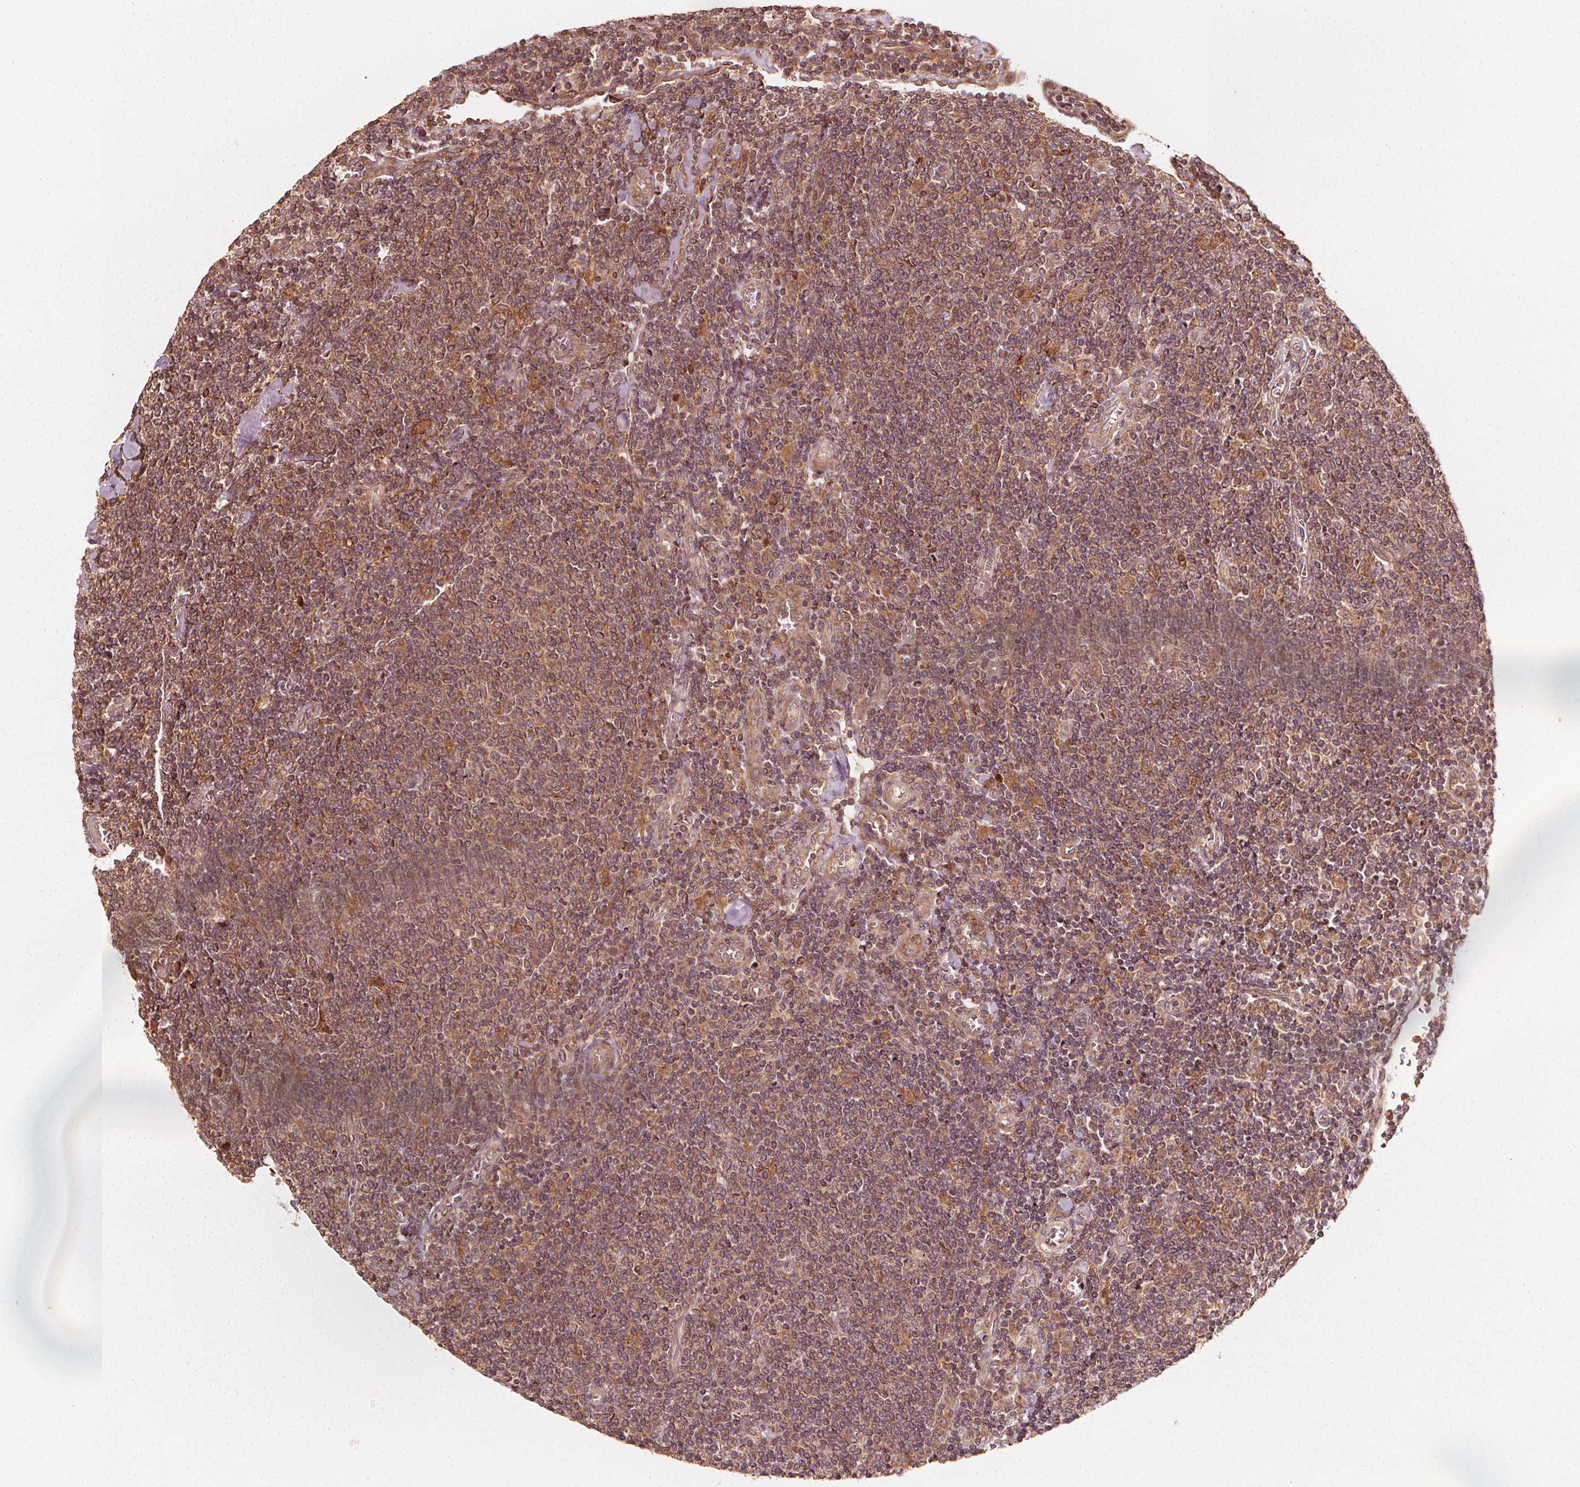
{"staining": {"intensity": "moderate", "quantity": ">75%", "location": "cytoplasmic/membranous,nuclear"}, "tissue": "lymphoma", "cell_type": "Tumor cells", "image_type": "cancer", "snomed": [{"axis": "morphology", "description": "Malignant lymphoma, non-Hodgkin's type, Low grade"}, {"axis": "topography", "description": "Lymph node"}], "caption": "Moderate cytoplasmic/membranous and nuclear staining is present in about >75% of tumor cells in lymphoma.", "gene": "NPC1", "patient": {"sex": "male", "age": 52}}